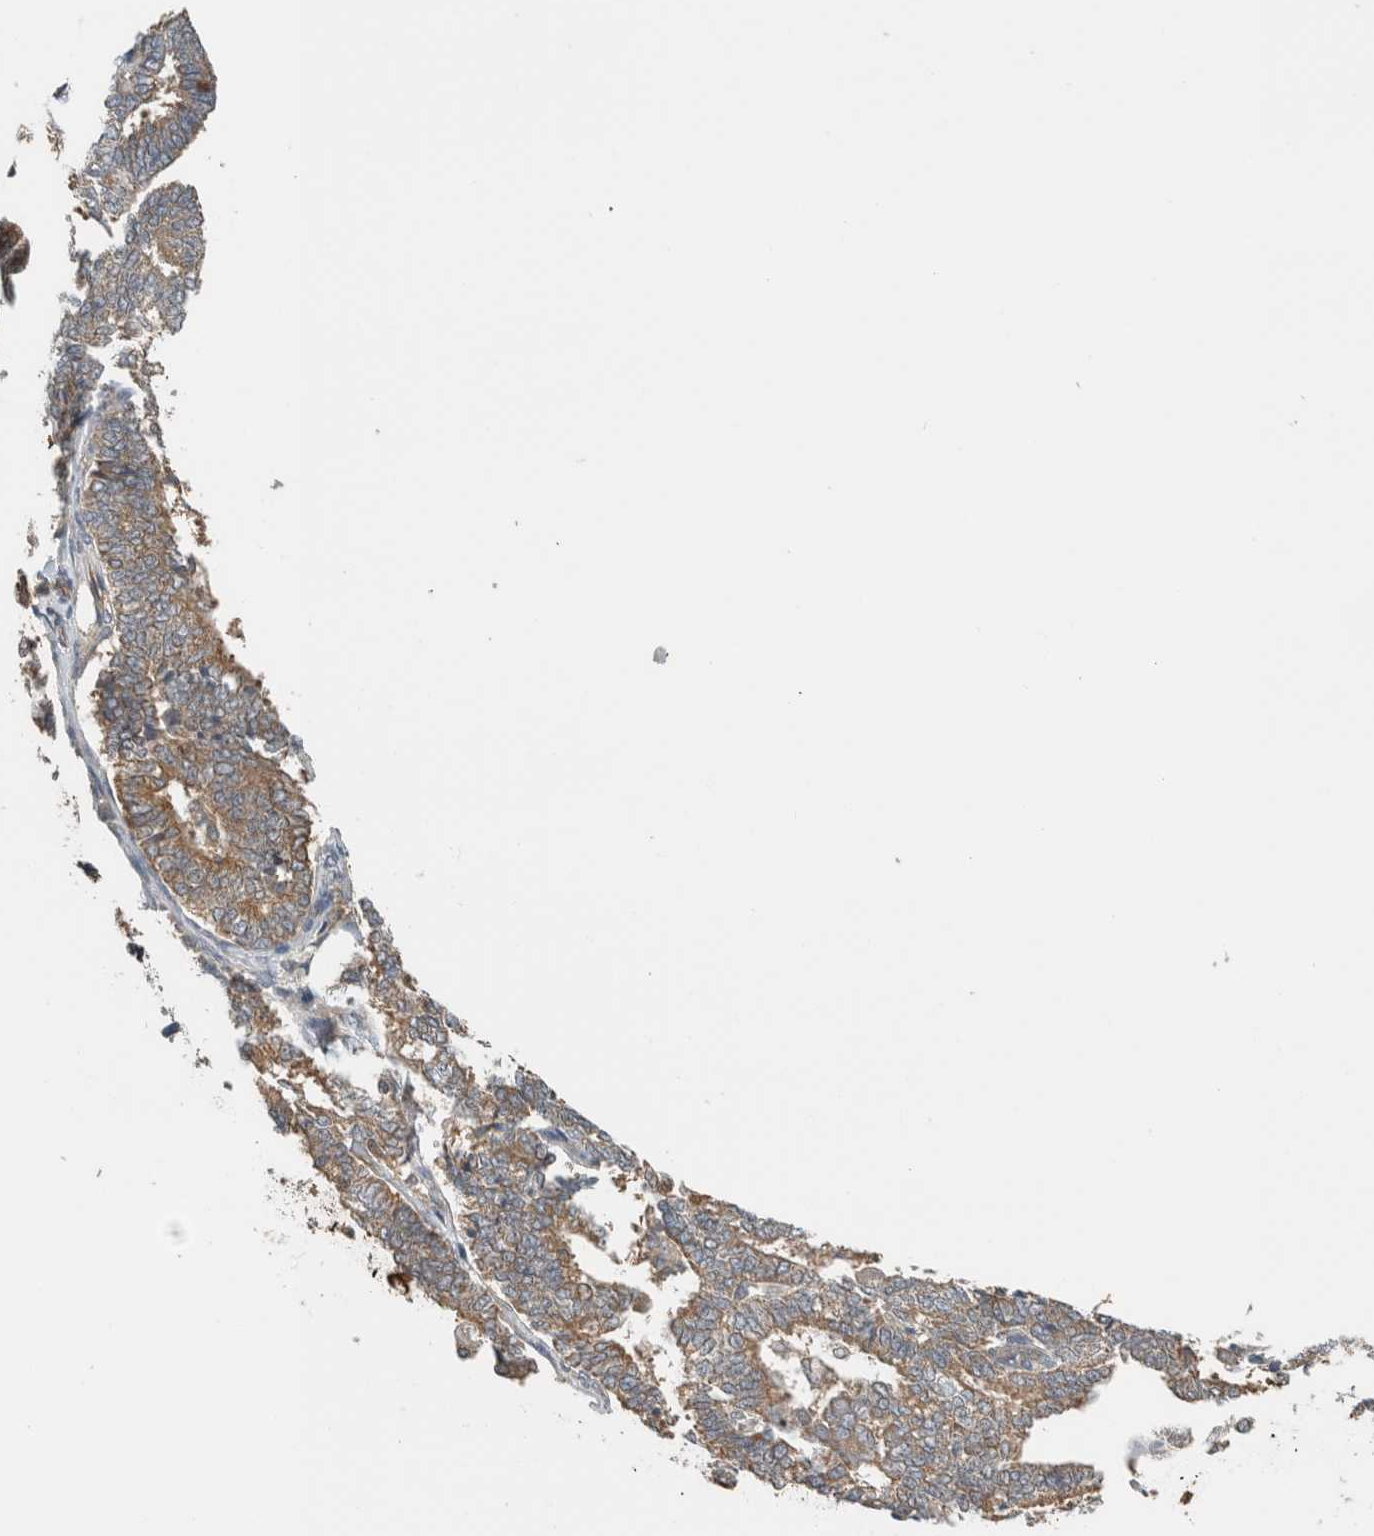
{"staining": {"intensity": "moderate", "quantity": ">75%", "location": "cytoplasmic/membranous"}, "tissue": "endometrial cancer", "cell_type": "Tumor cells", "image_type": "cancer", "snomed": [{"axis": "morphology", "description": "Adenocarcinoma, NOS"}, {"axis": "topography", "description": "Endometrium"}], "caption": "Immunohistochemistry of endometrial cancer demonstrates medium levels of moderate cytoplasmic/membranous positivity in about >75% of tumor cells.", "gene": "PFDN4", "patient": {"sex": "female", "age": 70}}